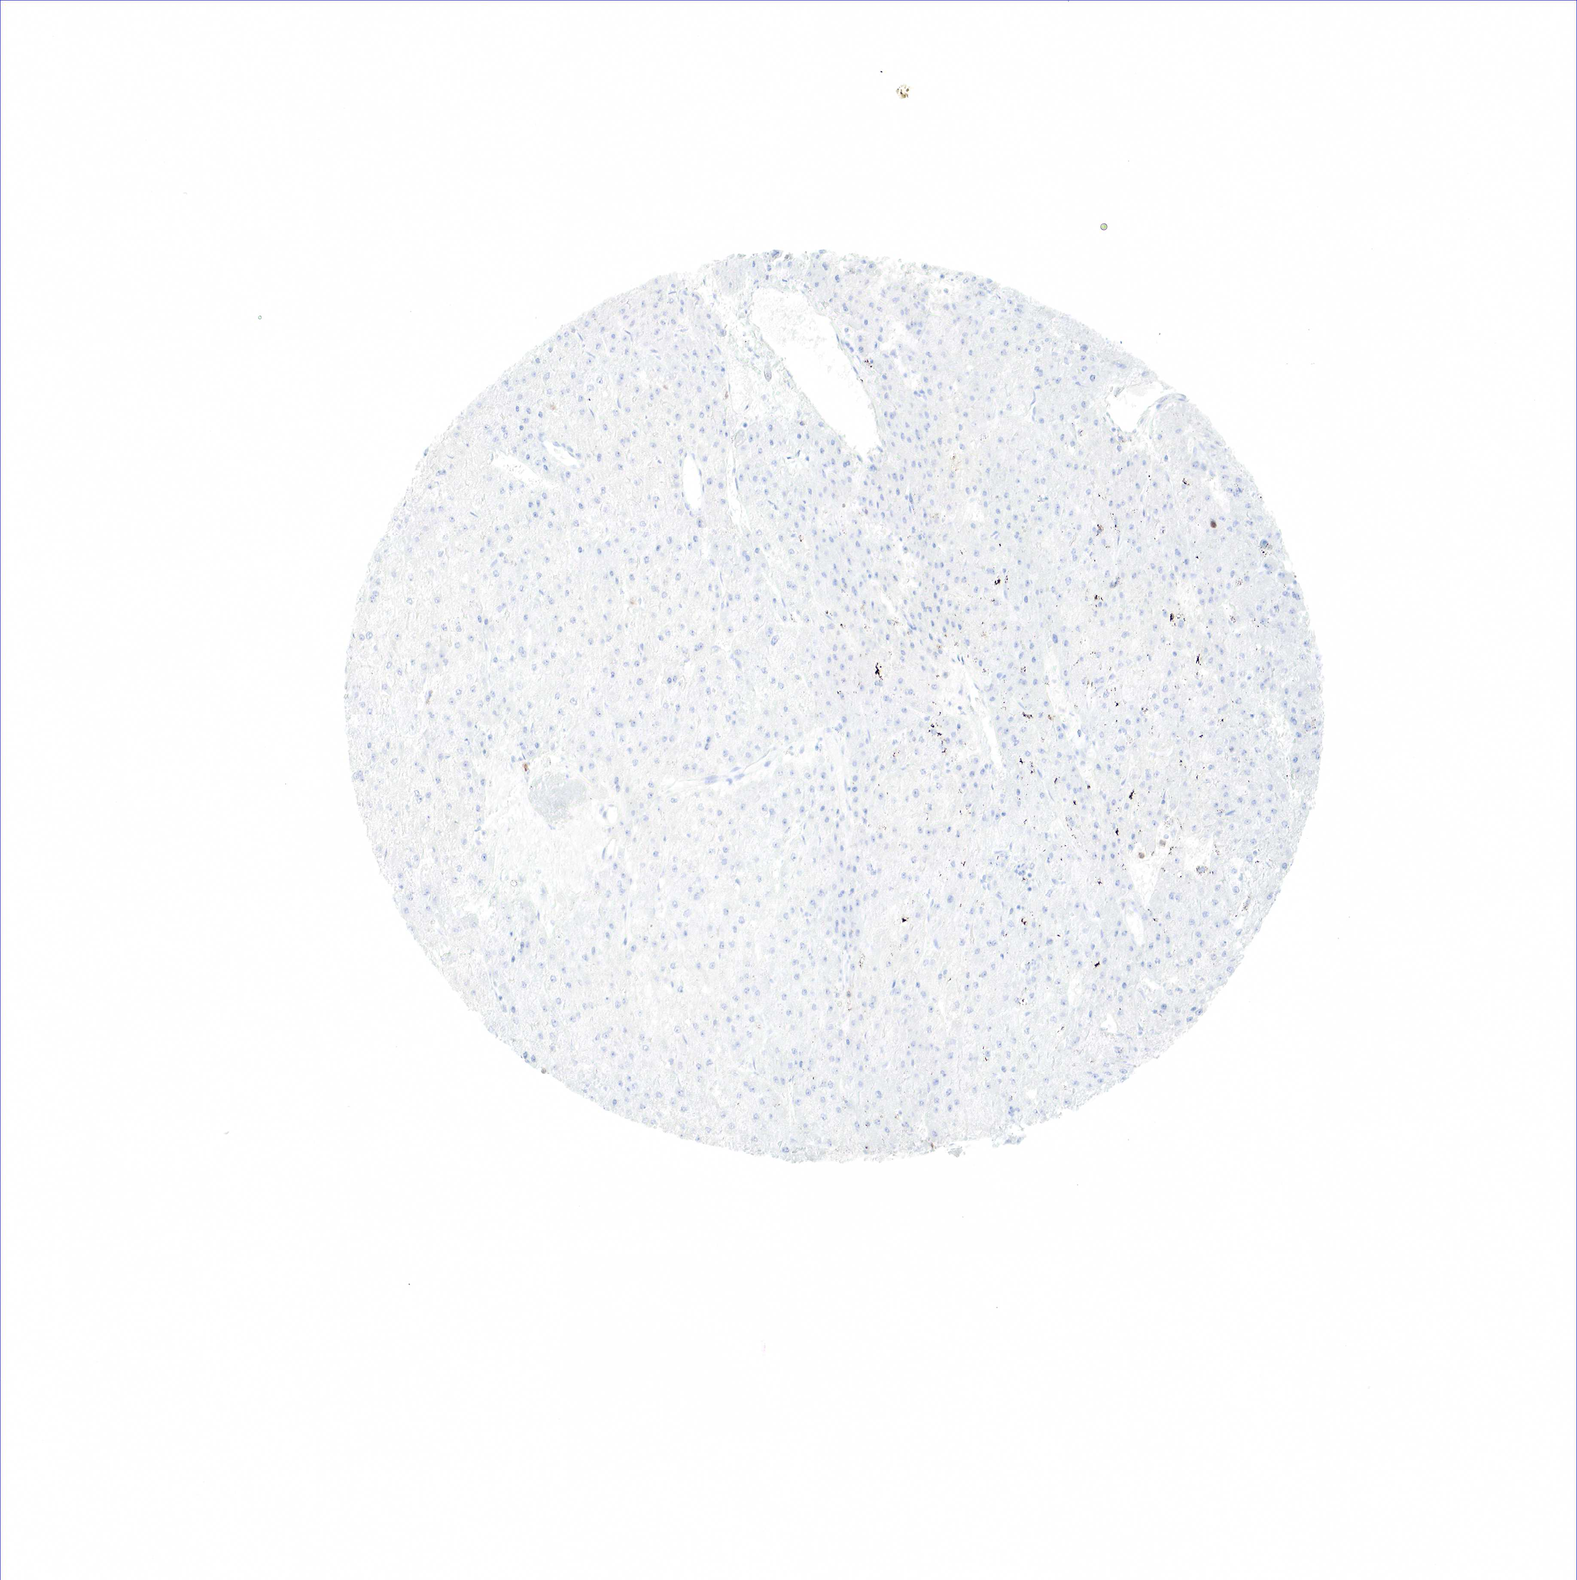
{"staining": {"intensity": "negative", "quantity": "none", "location": "none"}, "tissue": "liver cancer", "cell_type": "Tumor cells", "image_type": "cancer", "snomed": [{"axis": "morphology", "description": "Carcinoma, Hepatocellular, NOS"}, {"axis": "topography", "description": "Liver"}], "caption": "DAB immunohistochemical staining of liver cancer (hepatocellular carcinoma) shows no significant staining in tumor cells.", "gene": "TNFRSF8", "patient": {"sex": "female", "age": 52}}